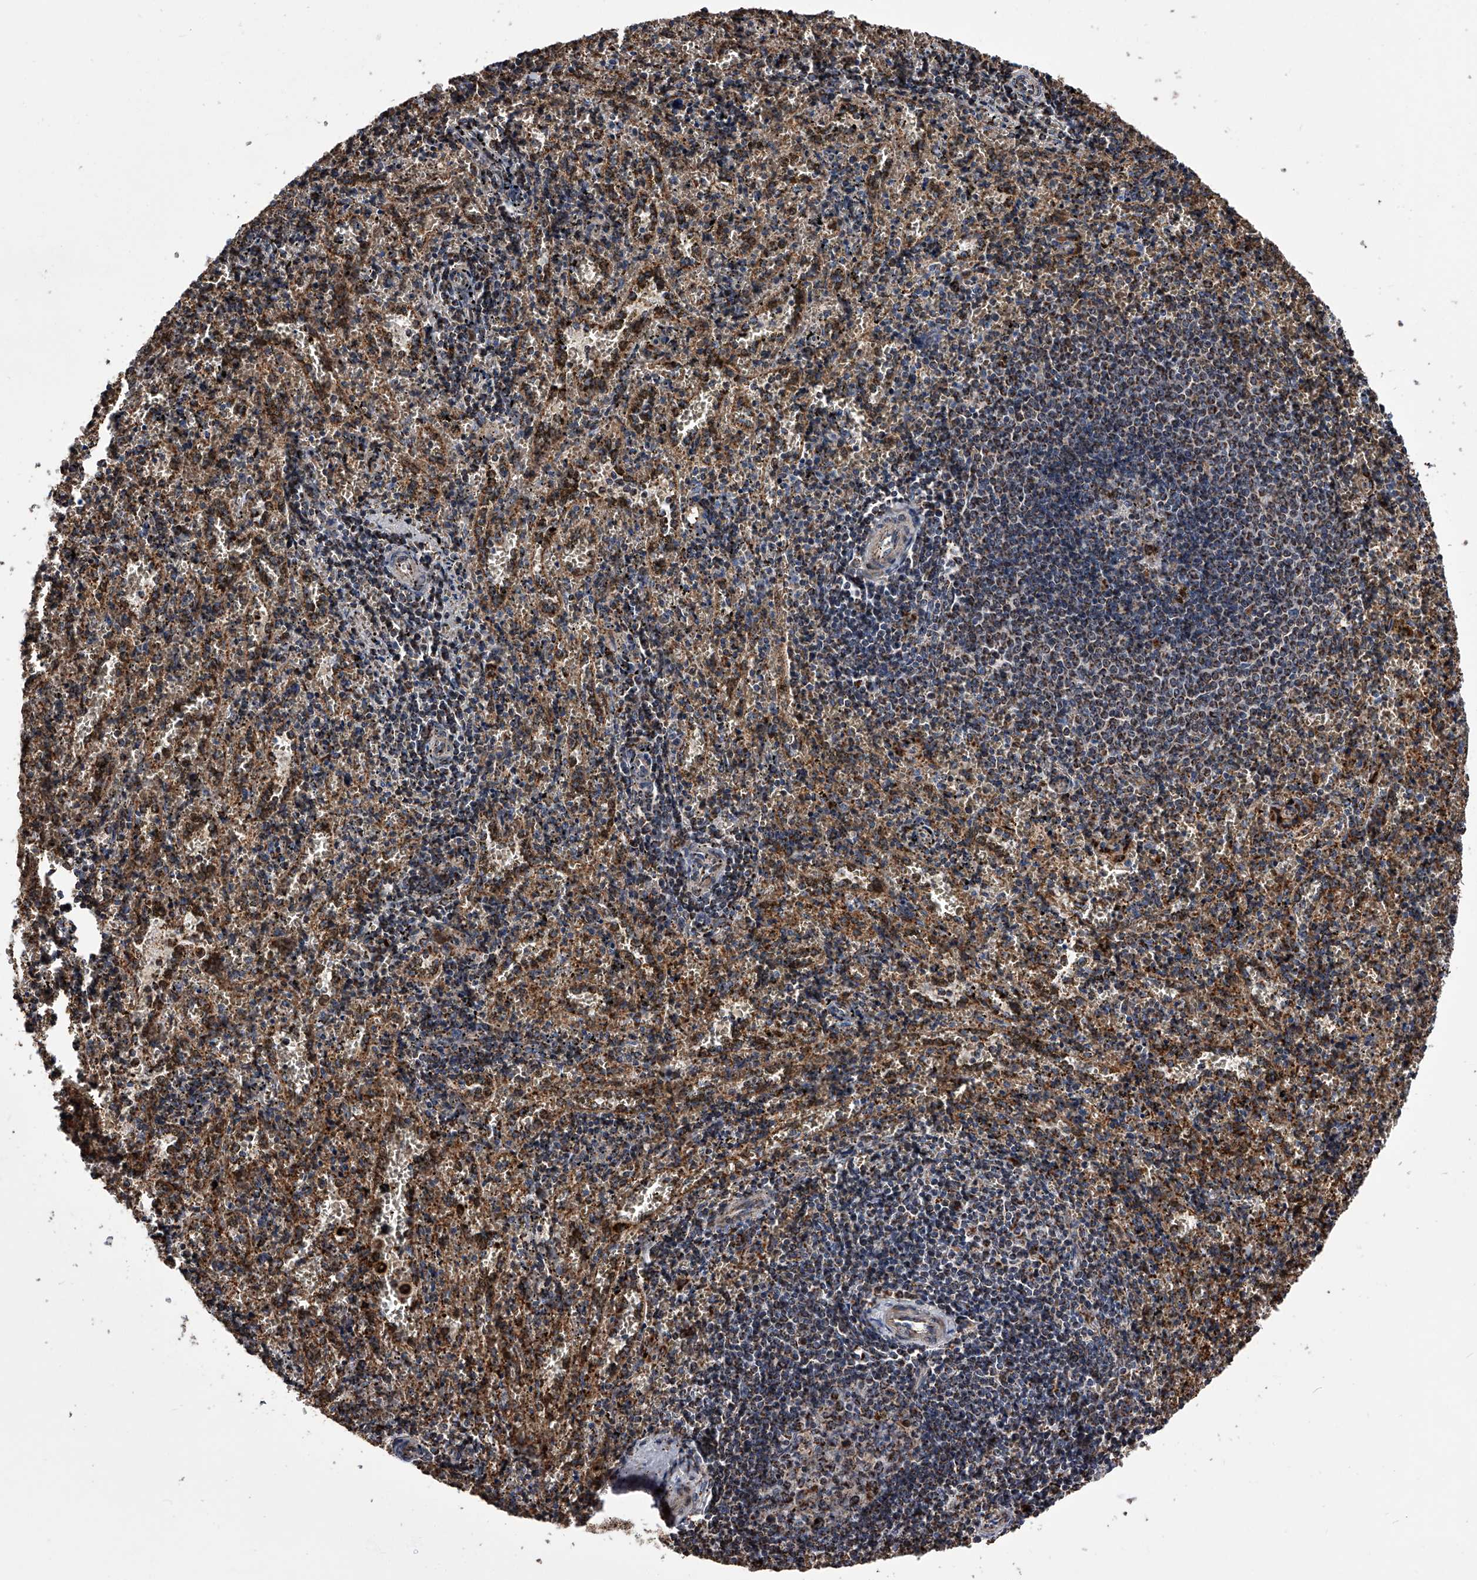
{"staining": {"intensity": "moderate", "quantity": "25%-75%", "location": "cytoplasmic/membranous"}, "tissue": "spleen", "cell_type": "Cells in red pulp", "image_type": "normal", "snomed": [{"axis": "morphology", "description": "Normal tissue, NOS"}, {"axis": "topography", "description": "Spleen"}], "caption": "IHC micrograph of normal spleen stained for a protein (brown), which reveals medium levels of moderate cytoplasmic/membranous positivity in about 25%-75% of cells in red pulp.", "gene": "SMPDL3A", "patient": {"sex": "male", "age": 11}}